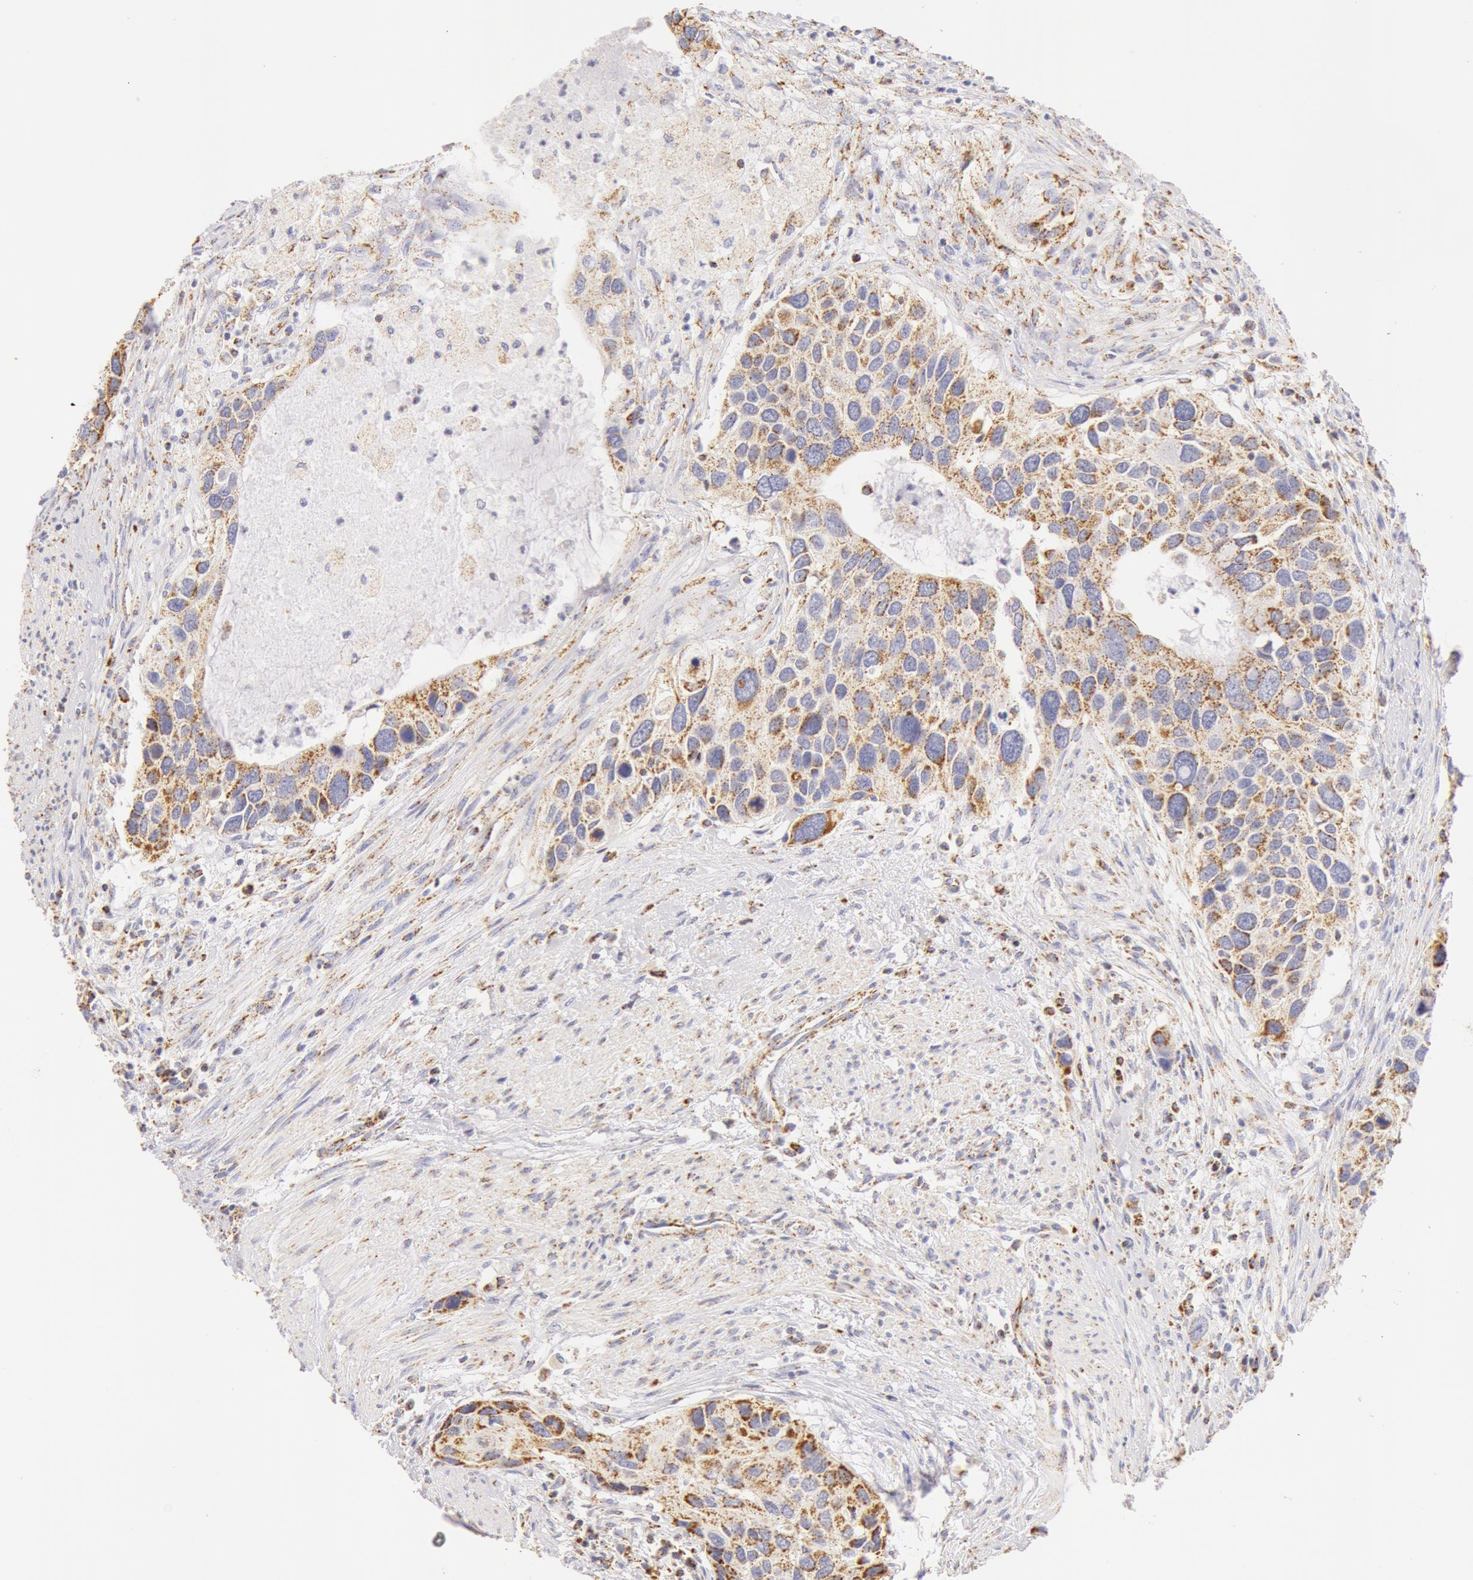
{"staining": {"intensity": "moderate", "quantity": "25%-75%", "location": "cytoplasmic/membranous"}, "tissue": "urothelial cancer", "cell_type": "Tumor cells", "image_type": "cancer", "snomed": [{"axis": "morphology", "description": "Urothelial carcinoma, High grade"}, {"axis": "topography", "description": "Urinary bladder"}], "caption": "Tumor cells exhibit moderate cytoplasmic/membranous expression in about 25%-75% of cells in high-grade urothelial carcinoma.", "gene": "ATP5F1B", "patient": {"sex": "male", "age": 66}}